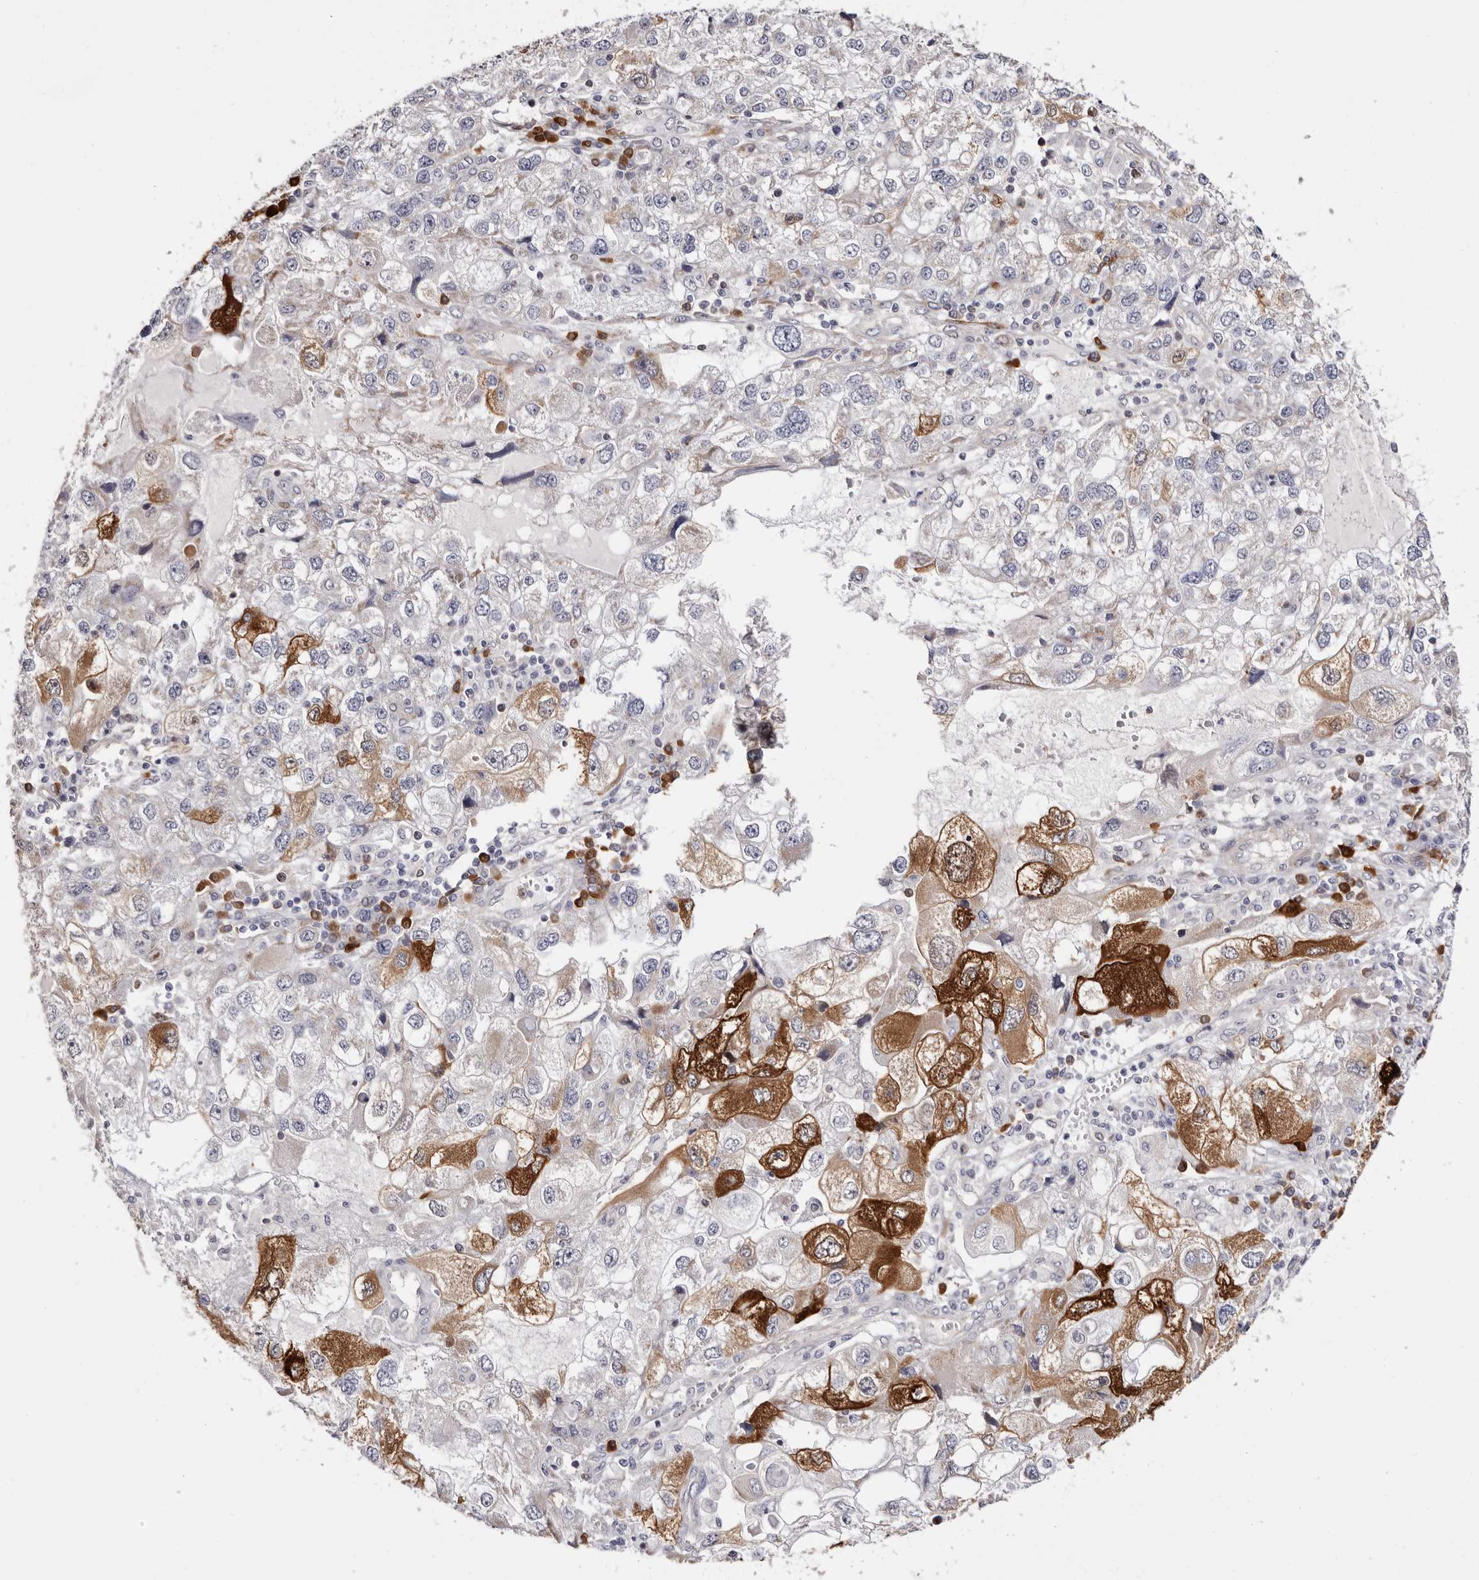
{"staining": {"intensity": "strong", "quantity": "<25%", "location": "cytoplasmic/membranous"}, "tissue": "endometrial cancer", "cell_type": "Tumor cells", "image_type": "cancer", "snomed": [{"axis": "morphology", "description": "Adenocarcinoma, NOS"}, {"axis": "topography", "description": "Endometrium"}], "caption": "Endometrial adenocarcinoma was stained to show a protein in brown. There is medium levels of strong cytoplasmic/membranous staining in about <25% of tumor cells. Nuclei are stained in blue.", "gene": "GFOD1", "patient": {"sex": "female", "age": 49}}